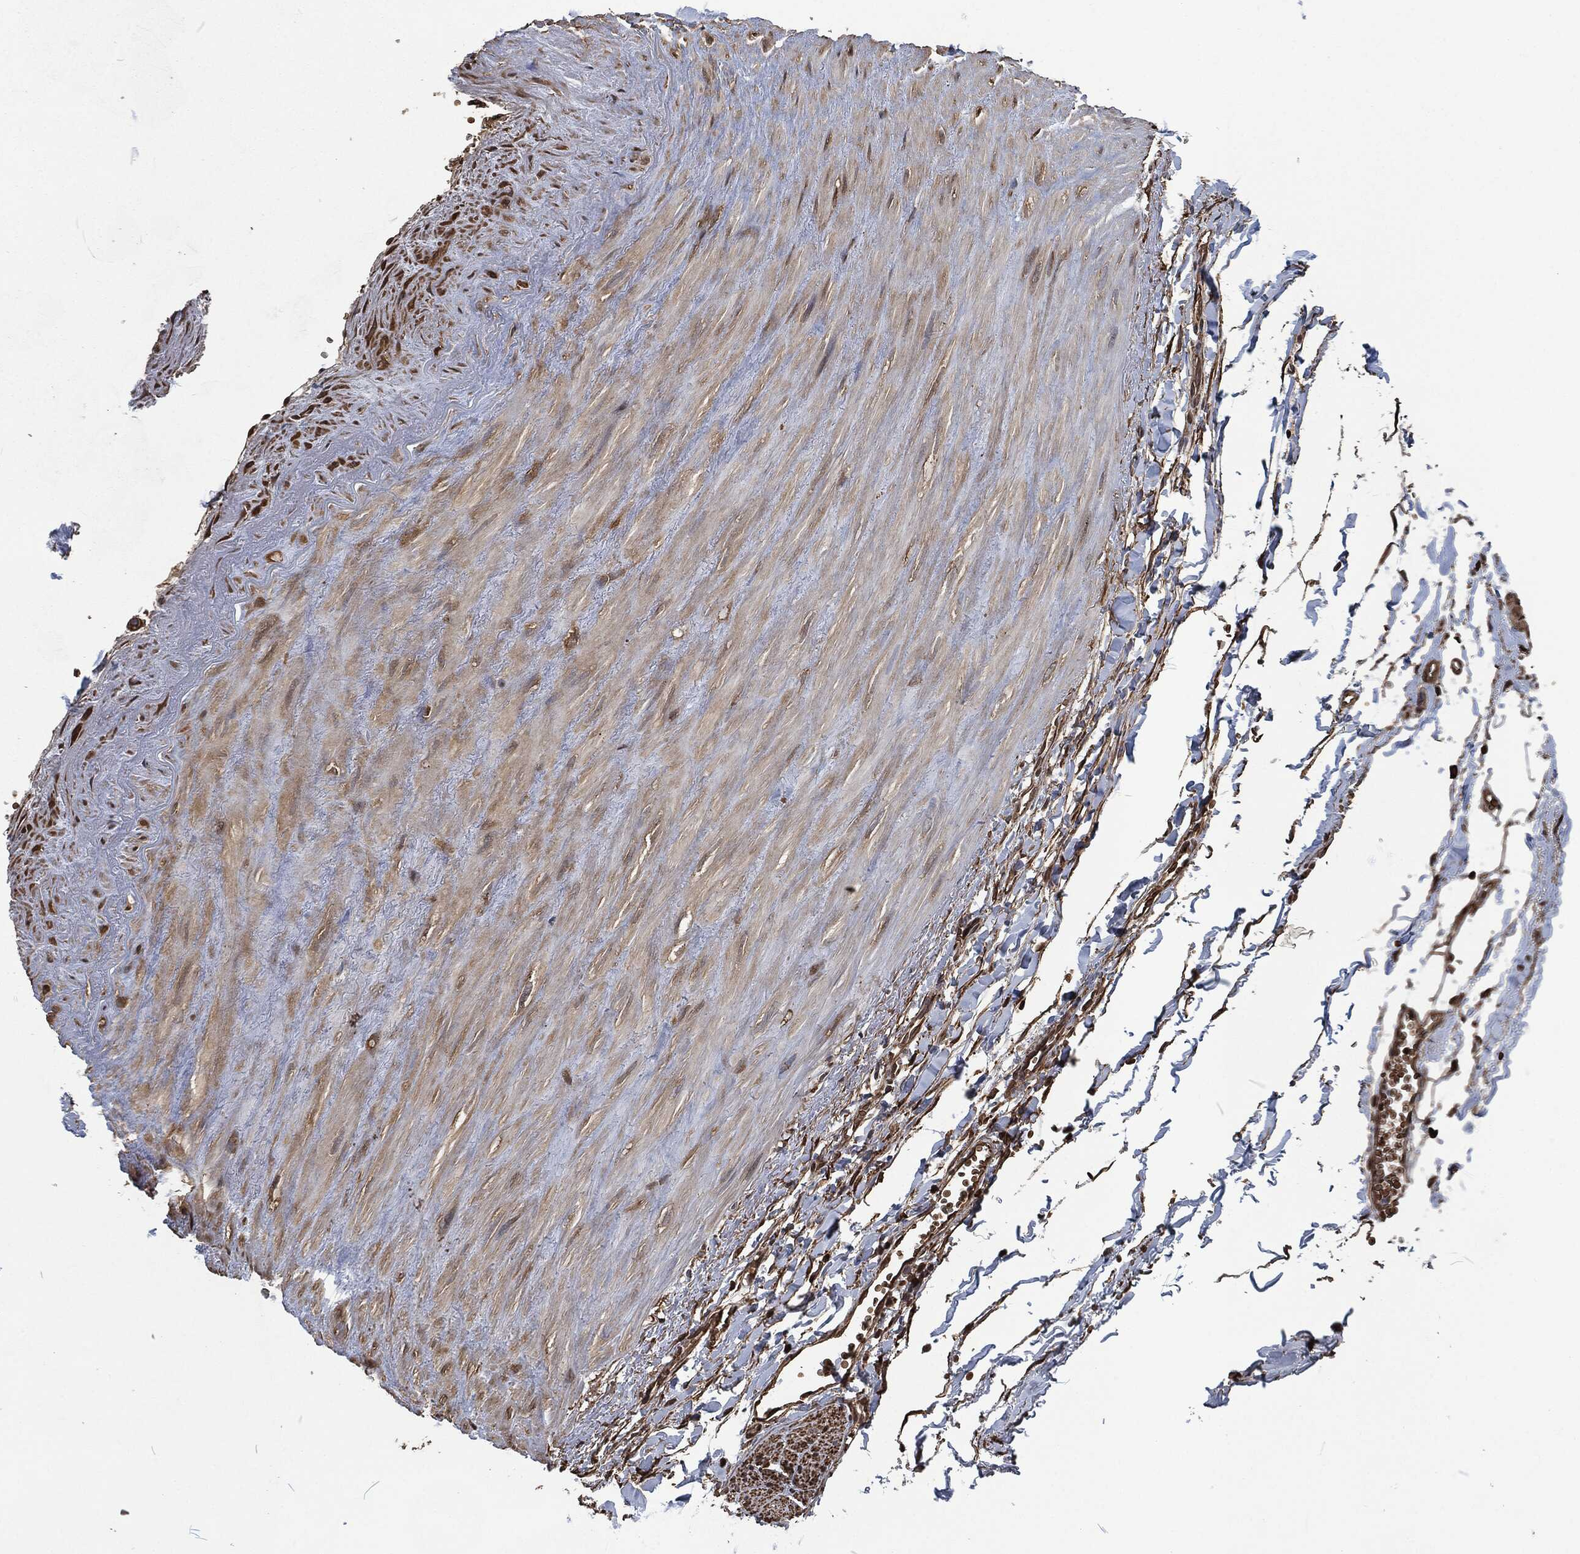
{"staining": {"intensity": "strong", "quantity": ">75%", "location": "cytoplasmic/membranous,nuclear"}, "tissue": "soft tissue", "cell_type": "Fibroblasts", "image_type": "normal", "snomed": [{"axis": "morphology", "description": "Normal tissue, NOS"}, {"axis": "morphology", "description": "Adenocarcinoma, NOS"}, {"axis": "topography", "description": "Pancreas"}, {"axis": "topography", "description": "Peripheral nerve tissue"}], "caption": "A micrograph of human soft tissue stained for a protein demonstrates strong cytoplasmic/membranous,nuclear brown staining in fibroblasts. (DAB (3,3'-diaminobenzidine) IHC with brightfield microscopy, high magnification).", "gene": "PRDX4", "patient": {"sex": "male", "age": 61}}